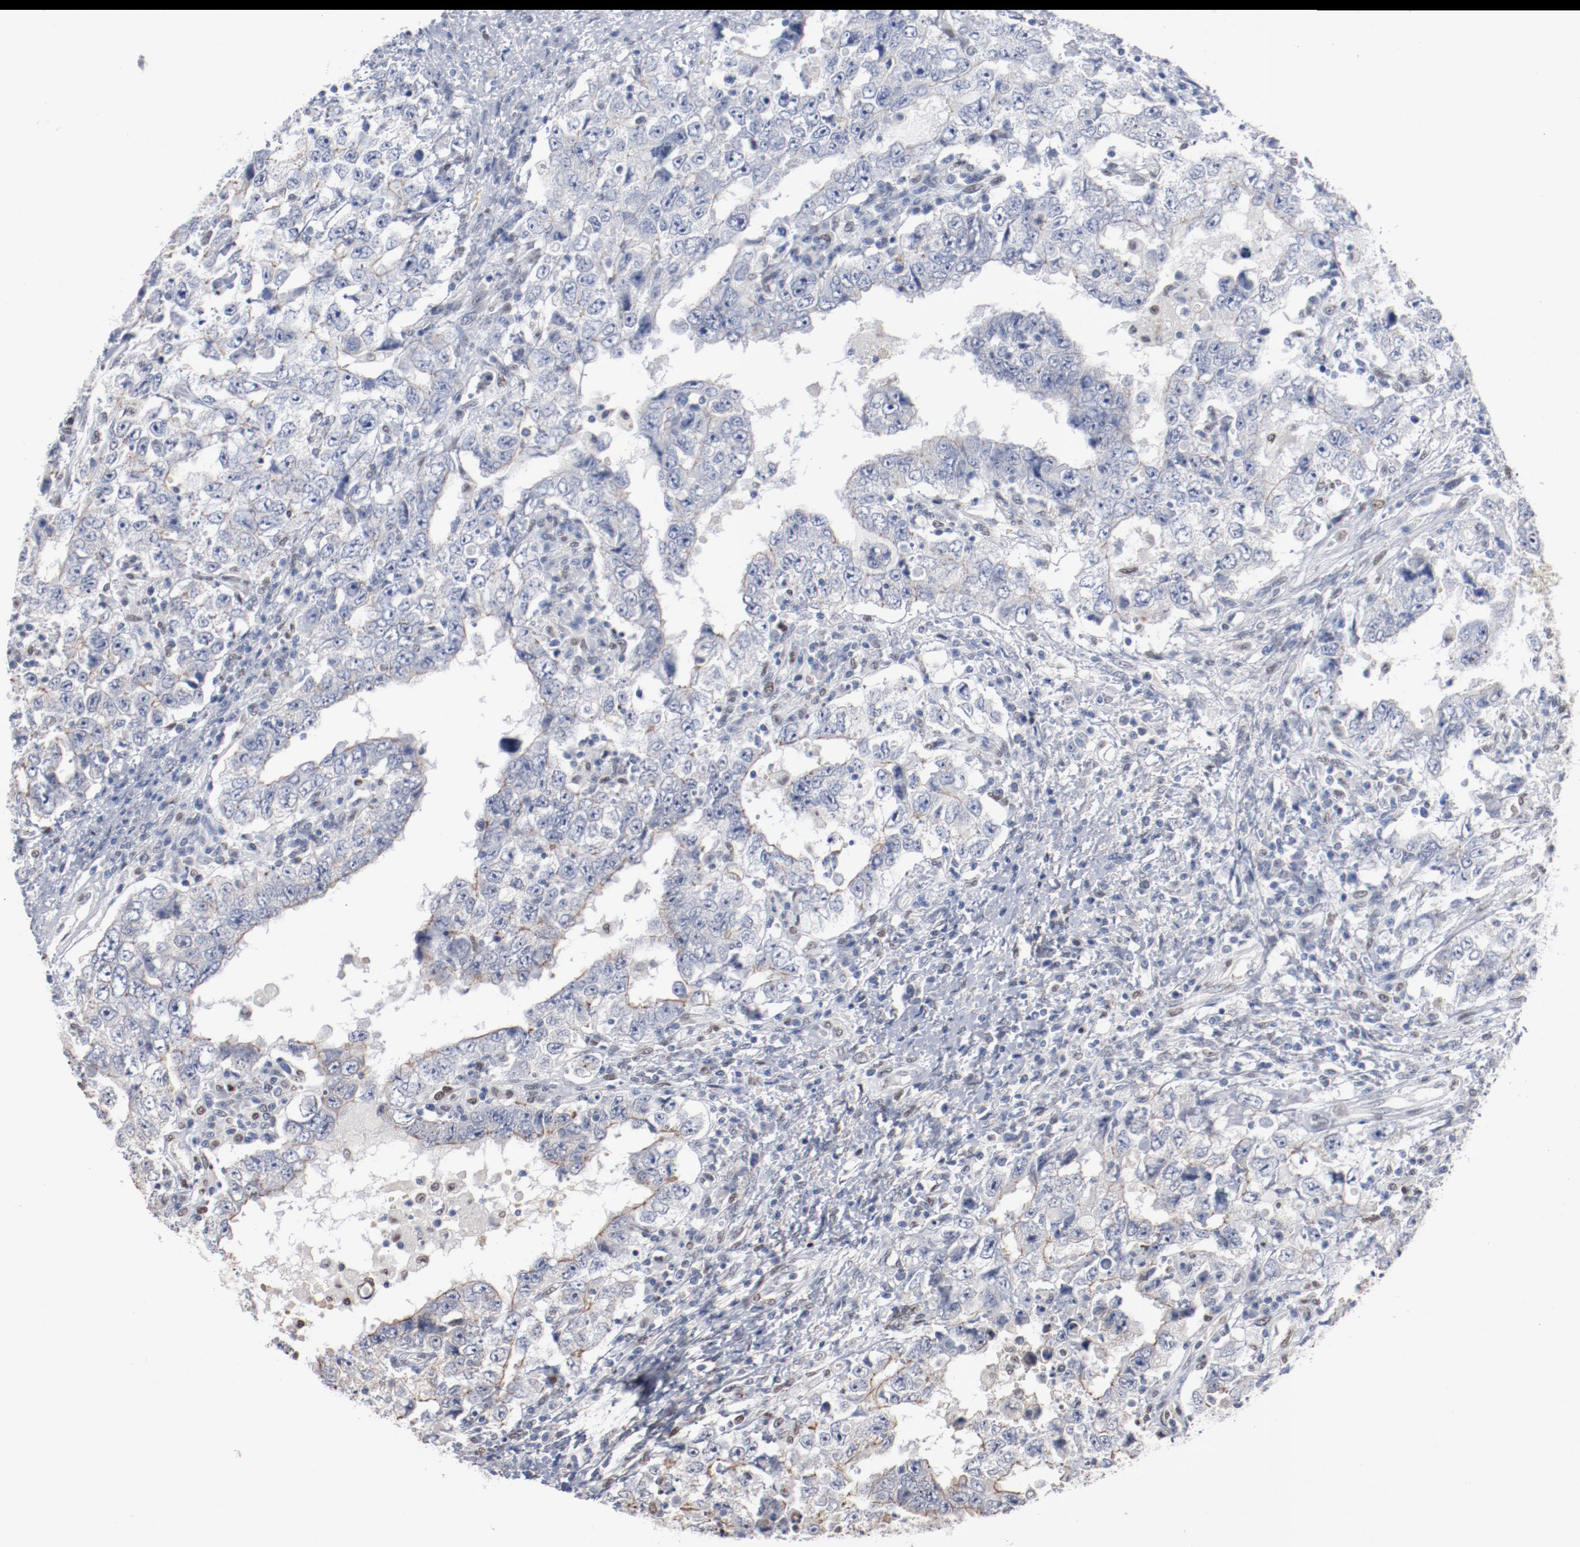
{"staining": {"intensity": "negative", "quantity": "none", "location": "none"}, "tissue": "testis cancer", "cell_type": "Tumor cells", "image_type": "cancer", "snomed": [{"axis": "morphology", "description": "Carcinoma, Embryonal, NOS"}, {"axis": "topography", "description": "Testis"}], "caption": "Immunohistochemistry (IHC) photomicrograph of human embryonal carcinoma (testis) stained for a protein (brown), which reveals no staining in tumor cells.", "gene": "ZEB2", "patient": {"sex": "male", "age": 26}}